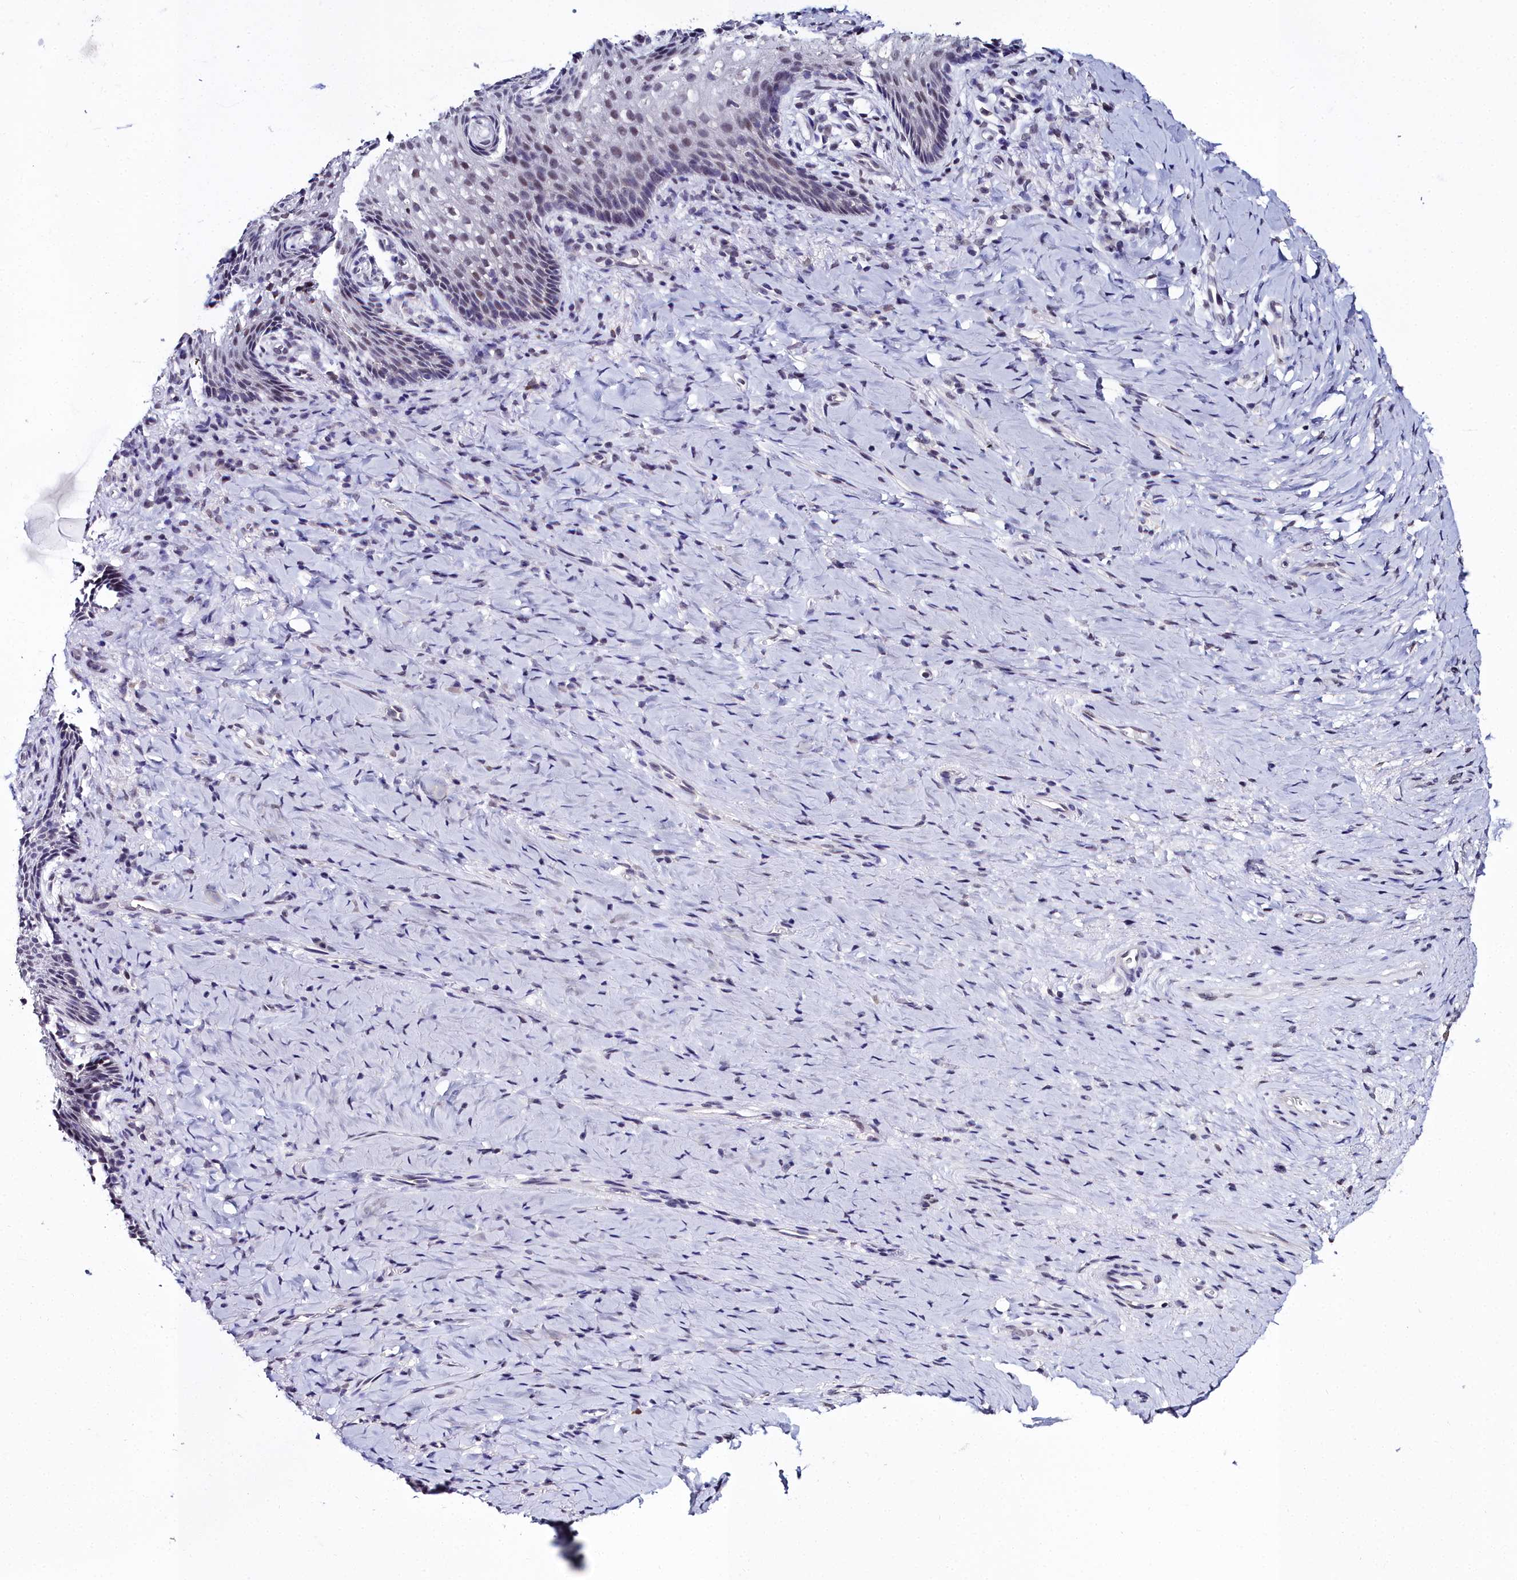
{"staining": {"intensity": "weak", "quantity": "<25%", "location": "nuclear"}, "tissue": "vagina", "cell_type": "Squamous epithelial cells", "image_type": "normal", "snomed": [{"axis": "morphology", "description": "Normal tissue, NOS"}, {"axis": "topography", "description": "Vagina"}], "caption": "DAB immunohistochemical staining of normal vagina demonstrates no significant staining in squamous epithelial cells.", "gene": "CCDC97", "patient": {"sex": "female", "age": 60}}